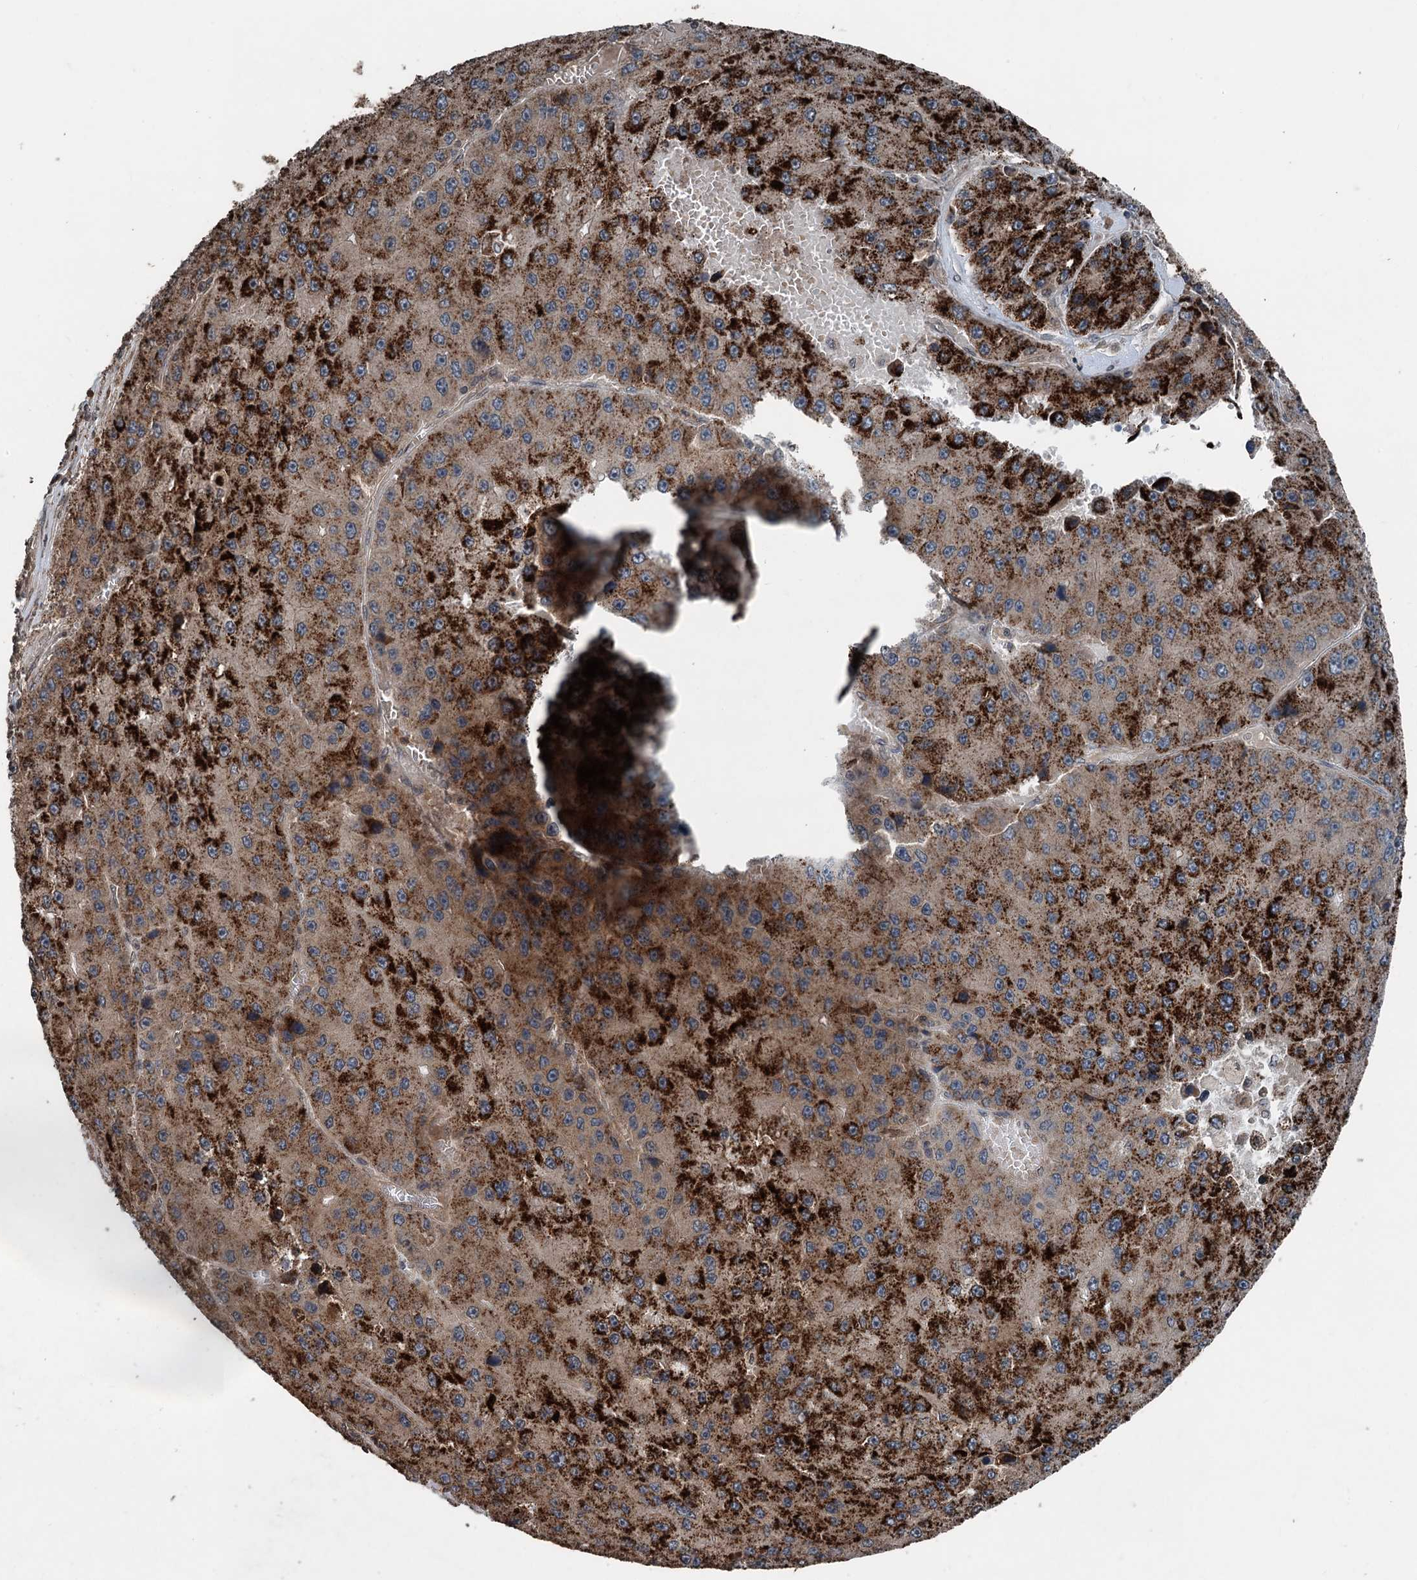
{"staining": {"intensity": "strong", "quantity": ">75%", "location": "cytoplasmic/membranous"}, "tissue": "liver cancer", "cell_type": "Tumor cells", "image_type": "cancer", "snomed": [{"axis": "morphology", "description": "Carcinoma, Hepatocellular, NOS"}, {"axis": "topography", "description": "Liver"}], "caption": "Protein analysis of hepatocellular carcinoma (liver) tissue shows strong cytoplasmic/membranous positivity in approximately >75% of tumor cells.", "gene": "N4BP2L2", "patient": {"sex": "female", "age": 73}}